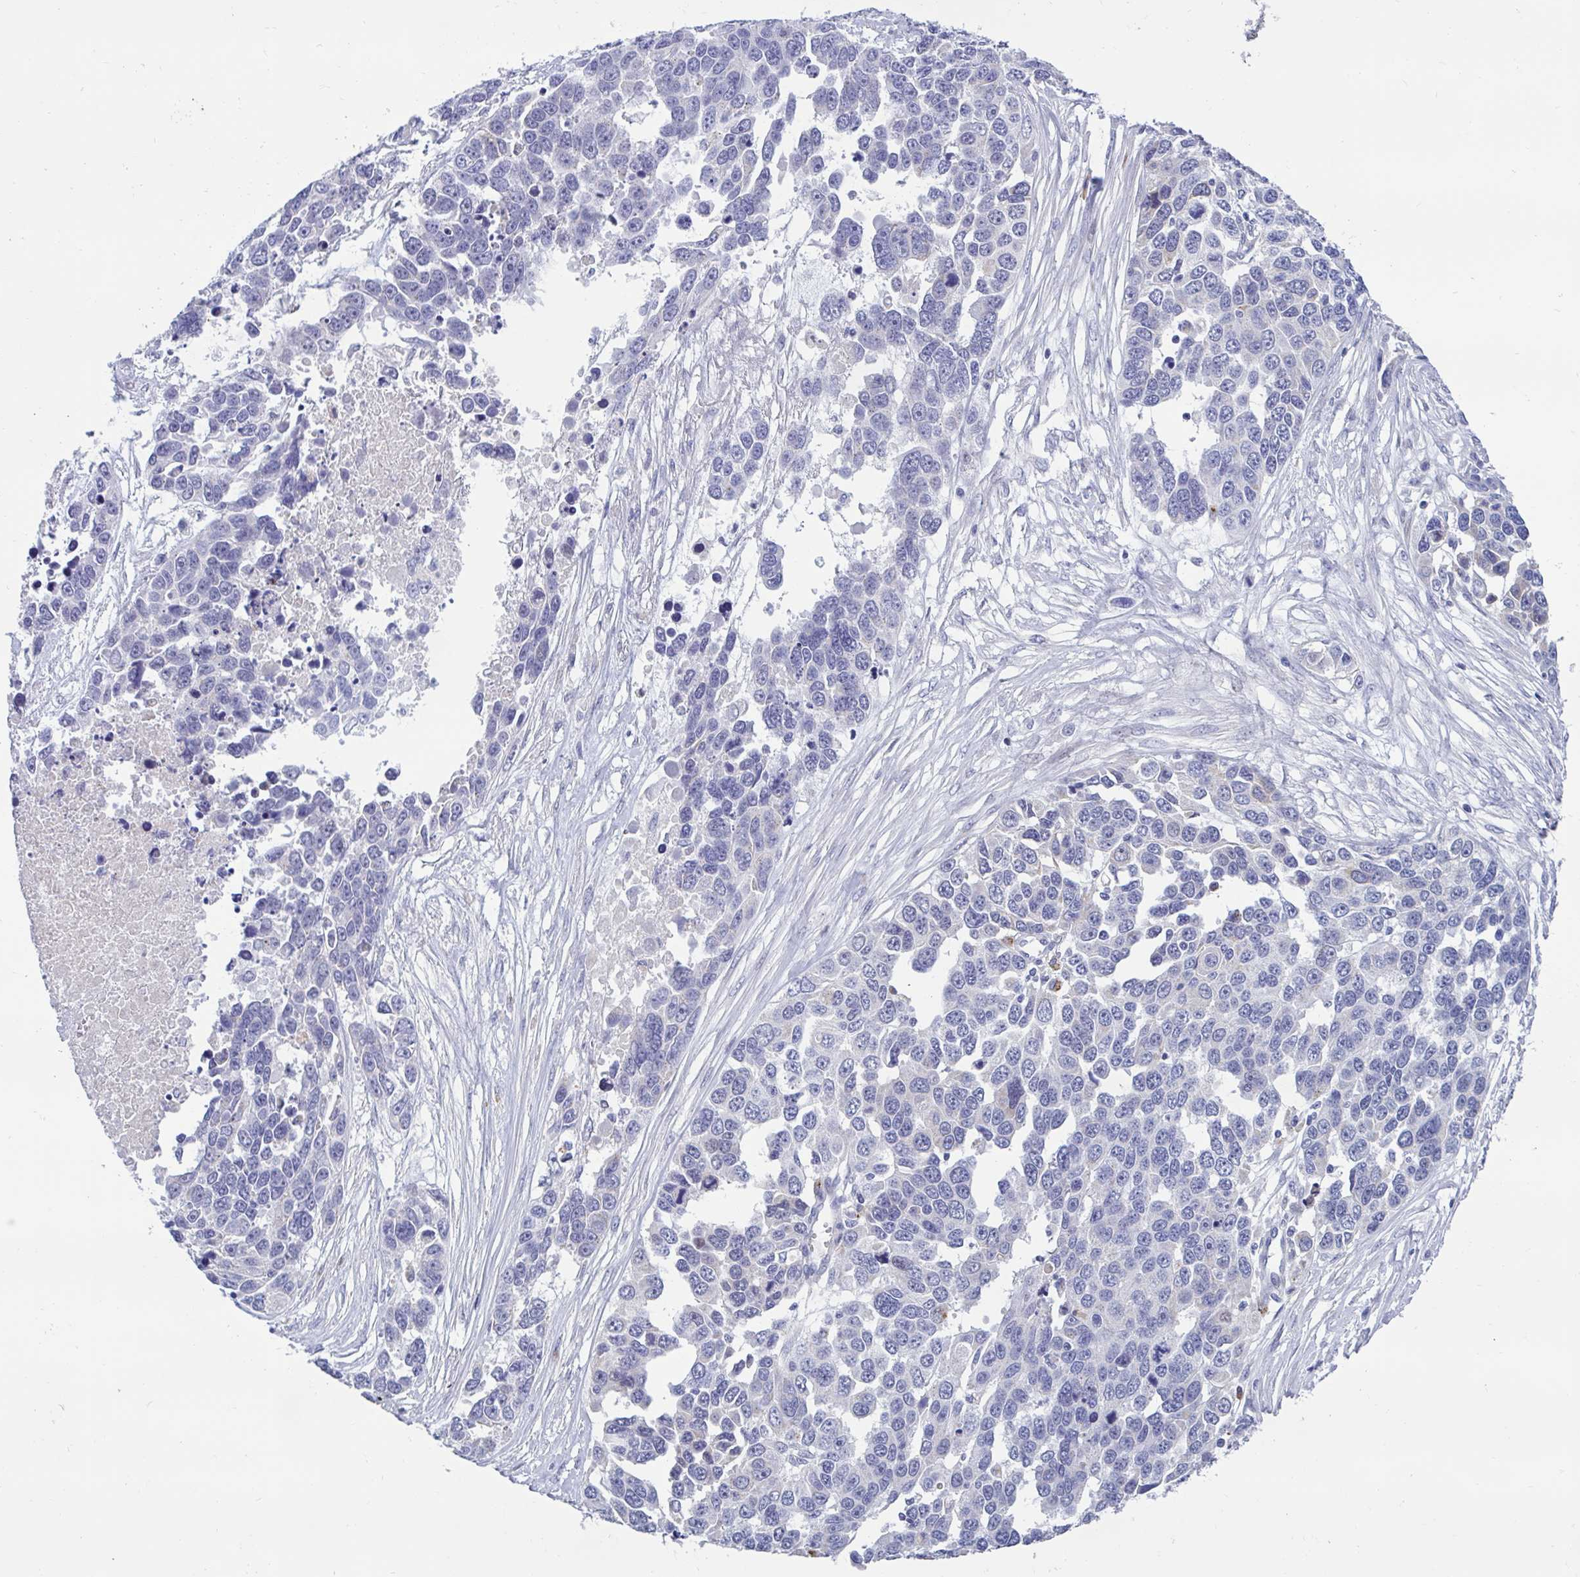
{"staining": {"intensity": "negative", "quantity": "none", "location": "none"}, "tissue": "ovarian cancer", "cell_type": "Tumor cells", "image_type": "cancer", "snomed": [{"axis": "morphology", "description": "Cystadenocarcinoma, serous, NOS"}, {"axis": "topography", "description": "Ovary"}], "caption": "DAB immunohistochemical staining of ovarian cancer exhibits no significant positivity in tumor cells.", "gene": "FAM219B", "patient": {"sex": "female", "age": 76}}